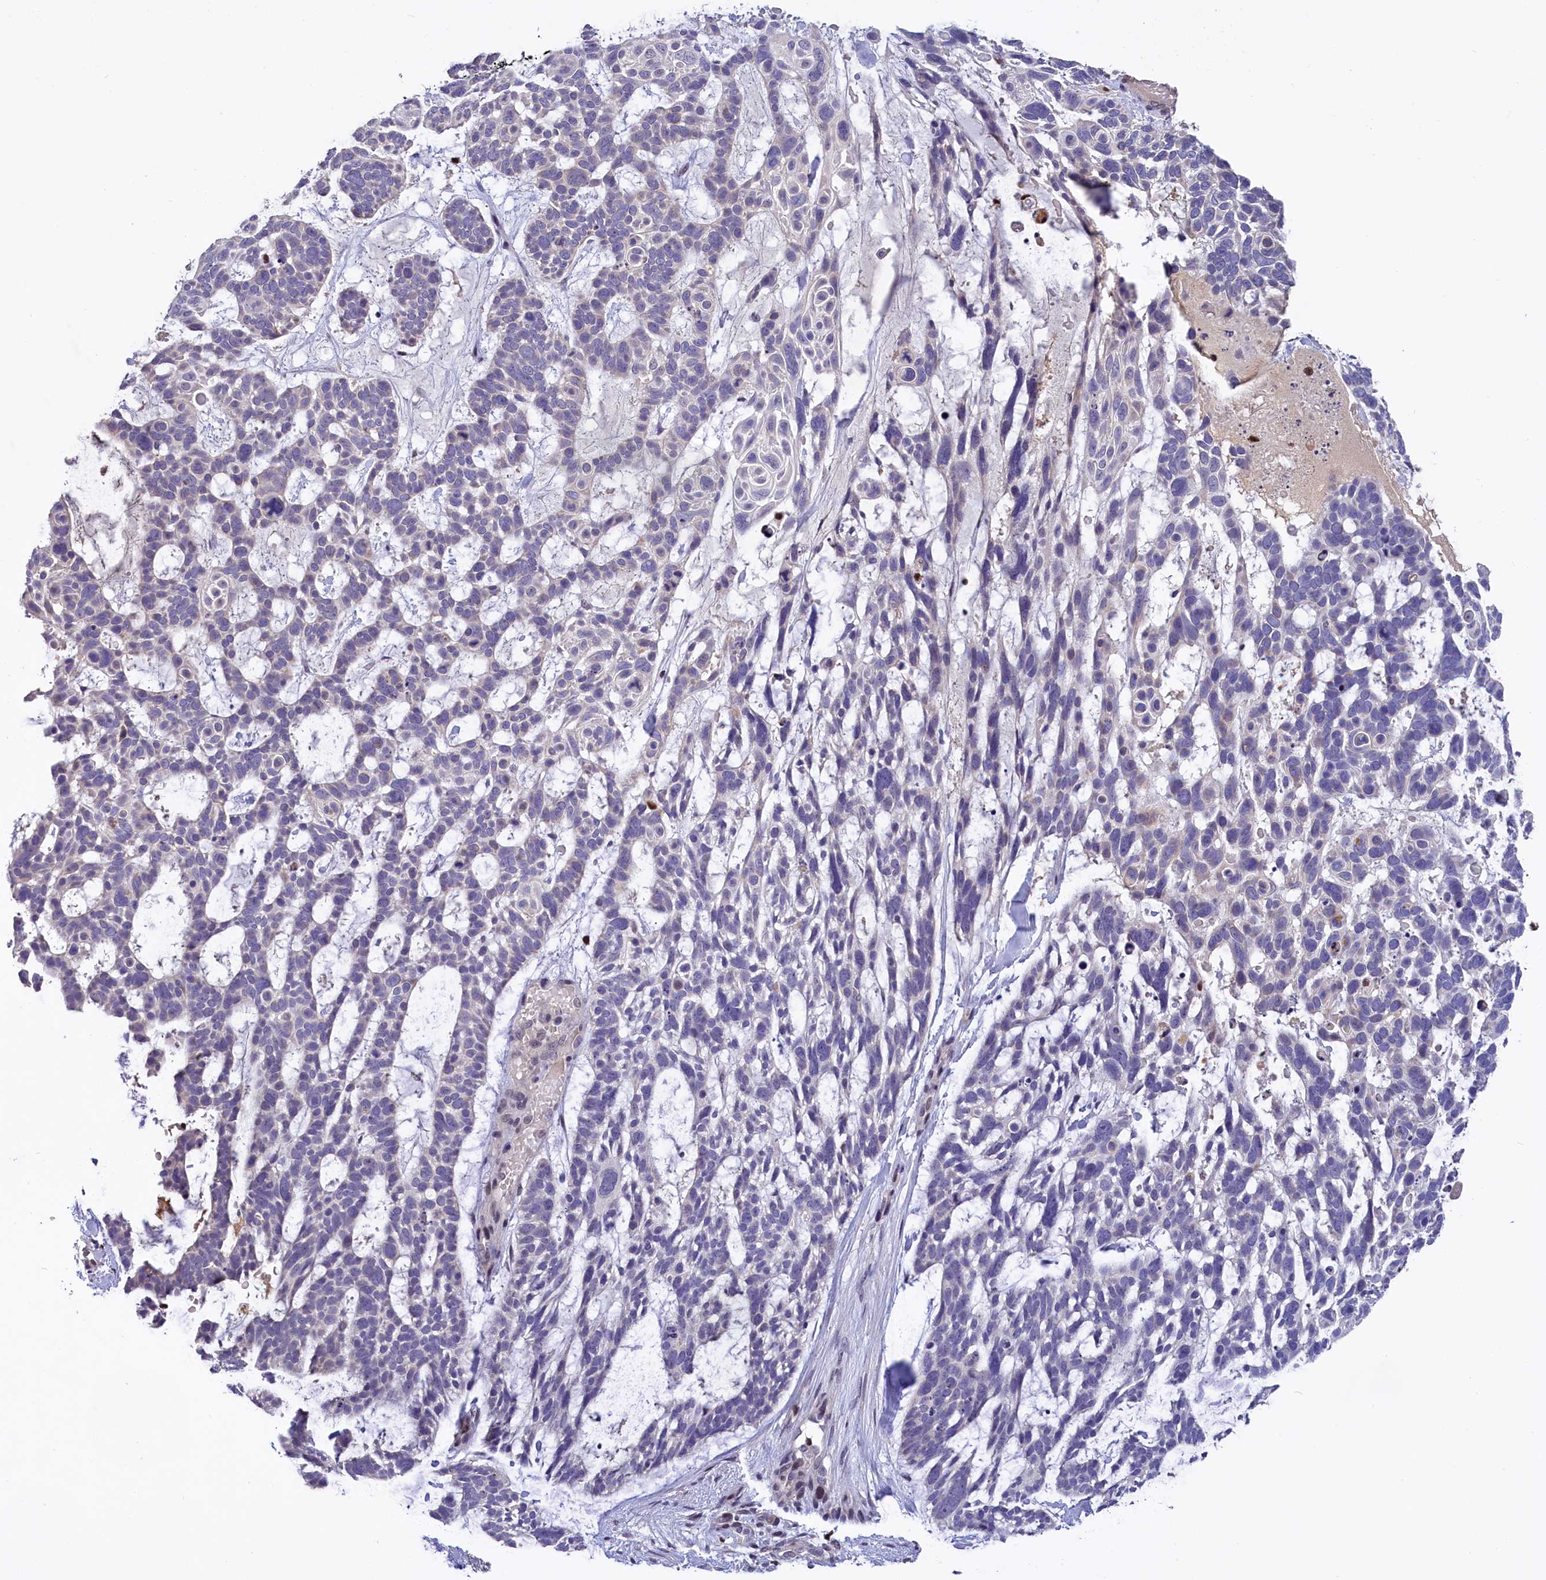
{"staining": {"intensity": "negative", "quantity": "none", "location": "none"}, "tissue": "skin cancer", "cell_type": "Tumor cells", "image_type": "cancer", "snomed": [{"axis": "morphology", "description": "Basal cell carcinoma"}, {"axis": "topography", "description": "Skin"}], "caption": "A high-resolution histopathology image shows IHC staining of skin basal cell carcinoma, which exhibits no significant expression in tumor cells. (IHC, brightfield microscopy, high magnification).", "gene": "BTBD9", "patient": {"sex": "male", "age": 88}}